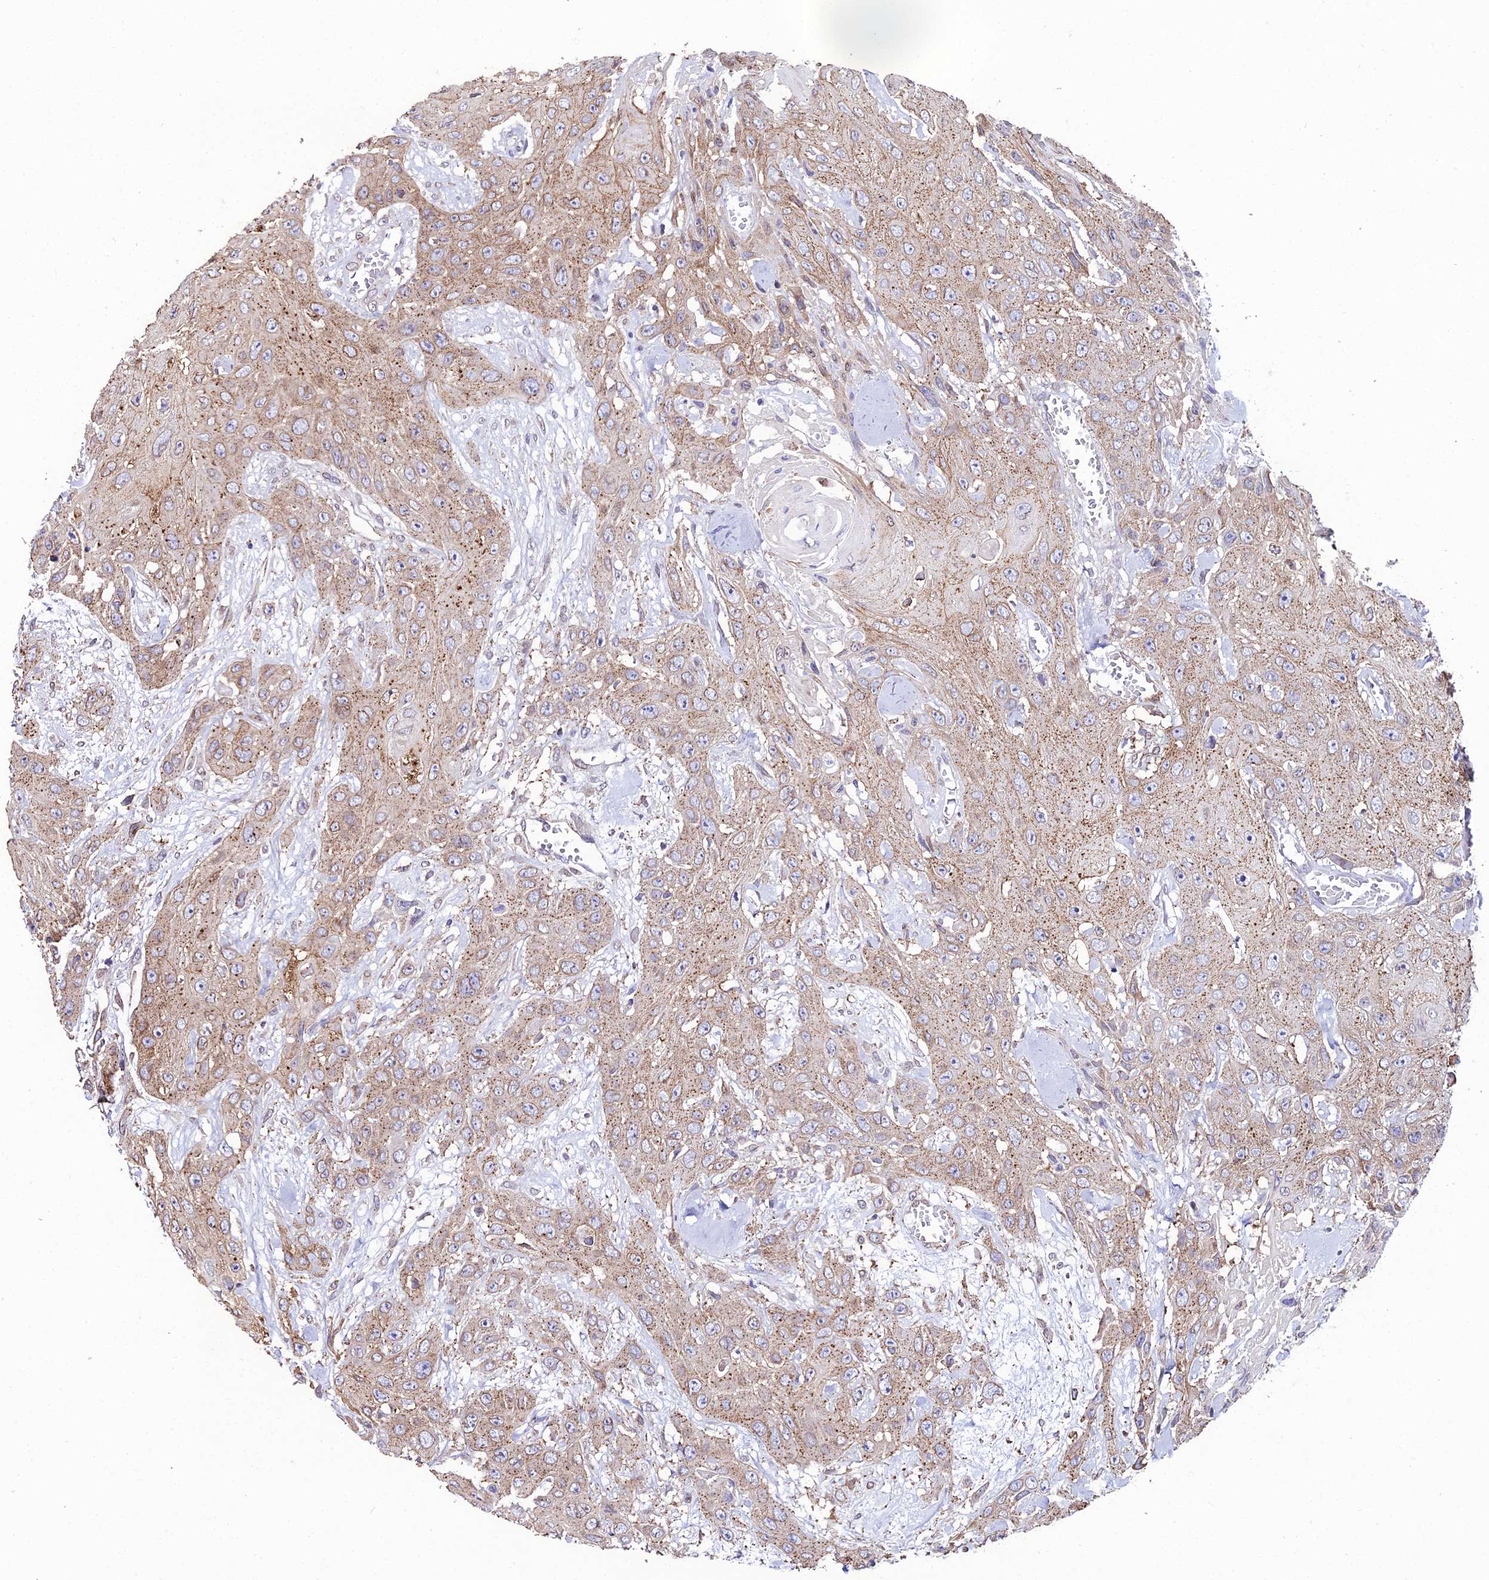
{"staining": {"intensity": "moderate", "quantity": ">75%", "location": "cytoplasmic/membranous"}, "tissue": "head and neck cancer", "cell_type": "Tumor cells", "image_type": "cancer", "snomed": [{"axis": "morphology", "description": "Squamous cell carcinoma, NOS"}, {"axis": "topography", "description": "Head-Neck"}], "caption": "Head and neck squamous cell carcinoma tissue exhibits moderate cytoplasmic/membranous positivity in approximately >75% of tumor cells", "gene": "DDX19A", "patient": {"sex": "male", "age": 81}}